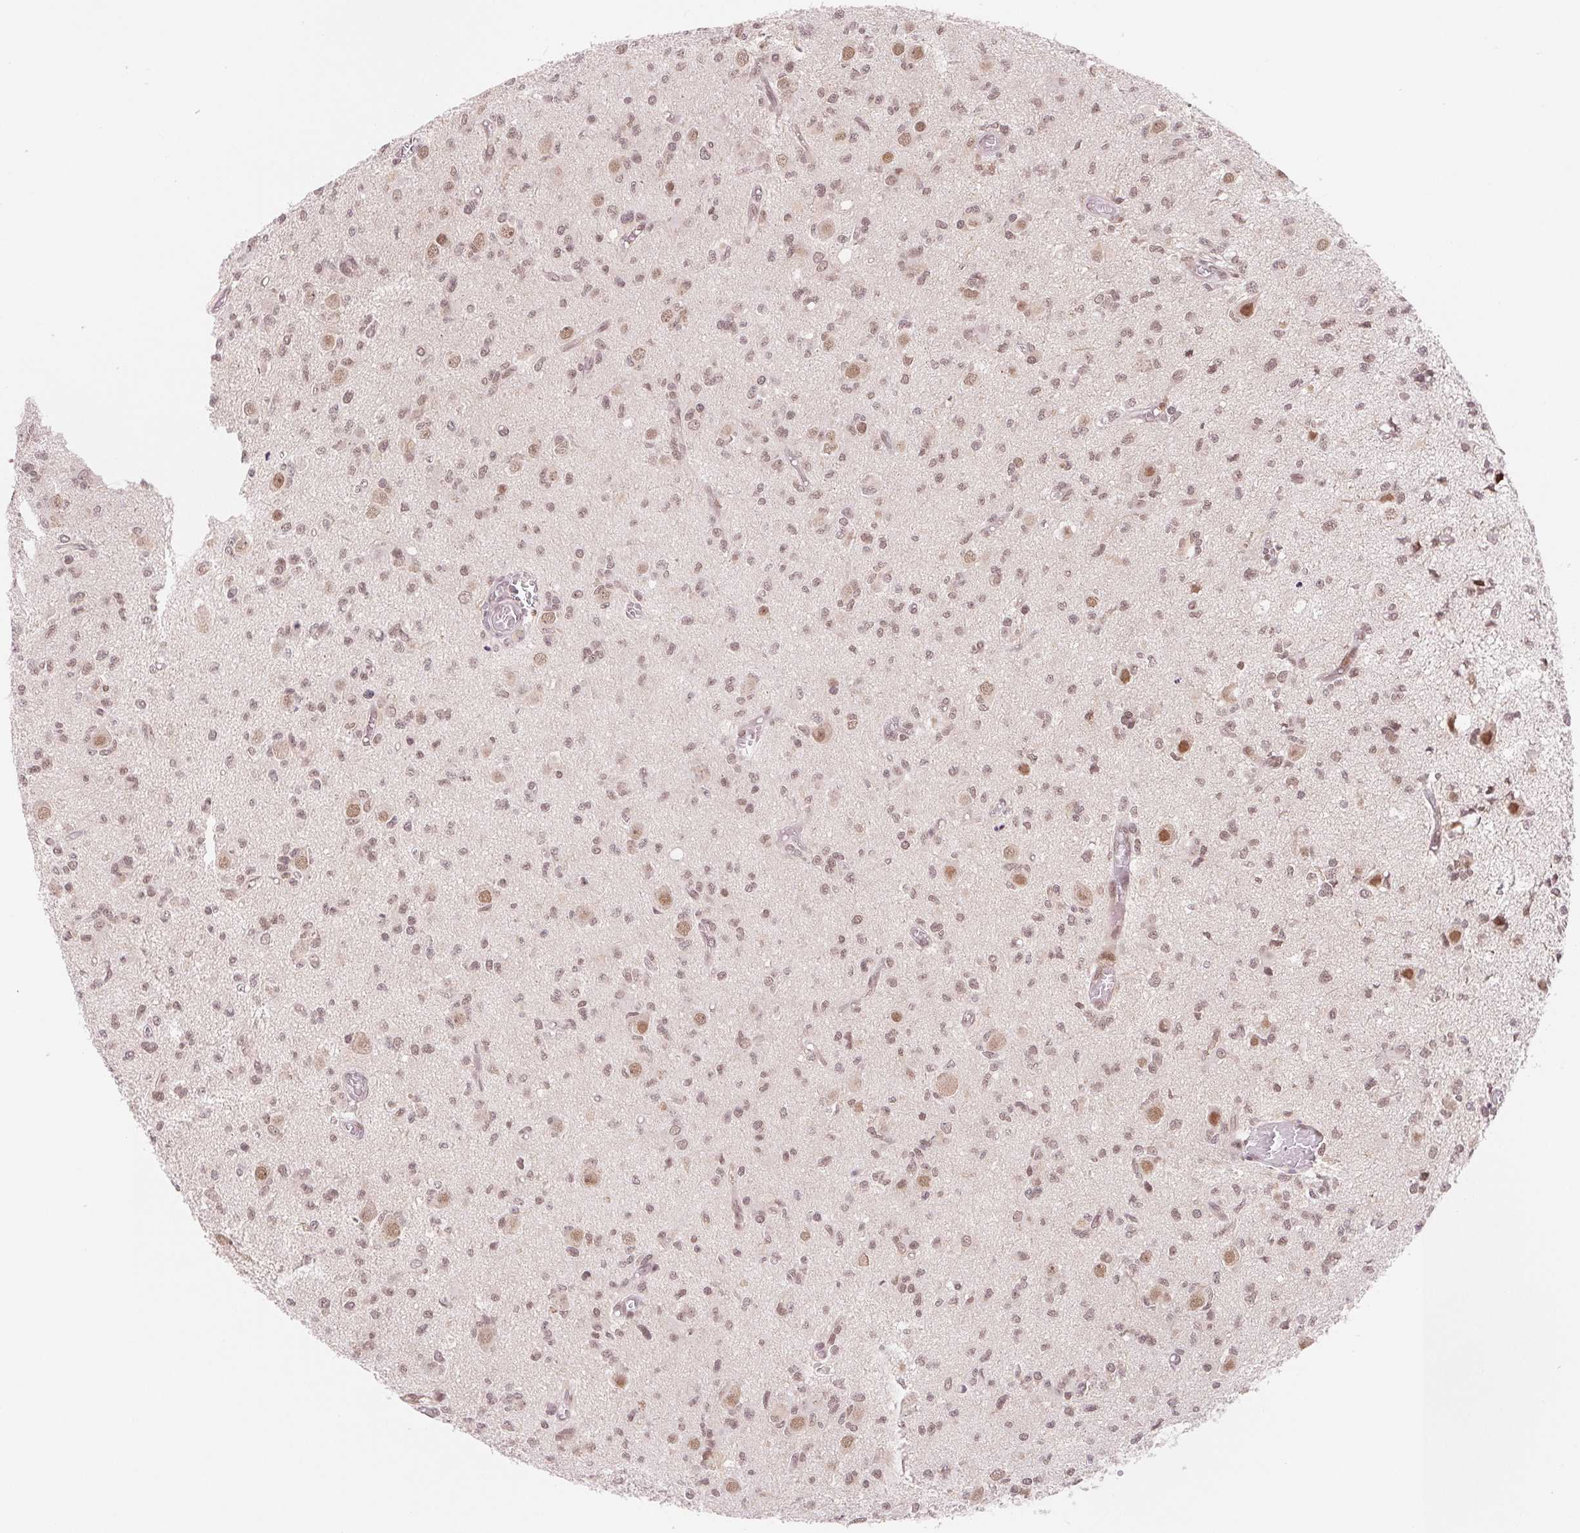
{"staining": {"intensity": "weak", "quantity": "25%-75%", "location": "nuclear"}, "tissue": "glioma", "cell_type": "Tumor cells", "image_type": "cancer", "snomed": [{"axis": "morphology", "description": "Glioma, malignant, Low grade"}, {"axis": "topography", "description": "Brain"}], "caption": "IHC of malignant low-grade glioma exhibits low levels of weak nuclear positivity in about 25%-75% of tumor cells.", "gene": "DNAJB6", "patient": {"sex": "male", "age": 64}}